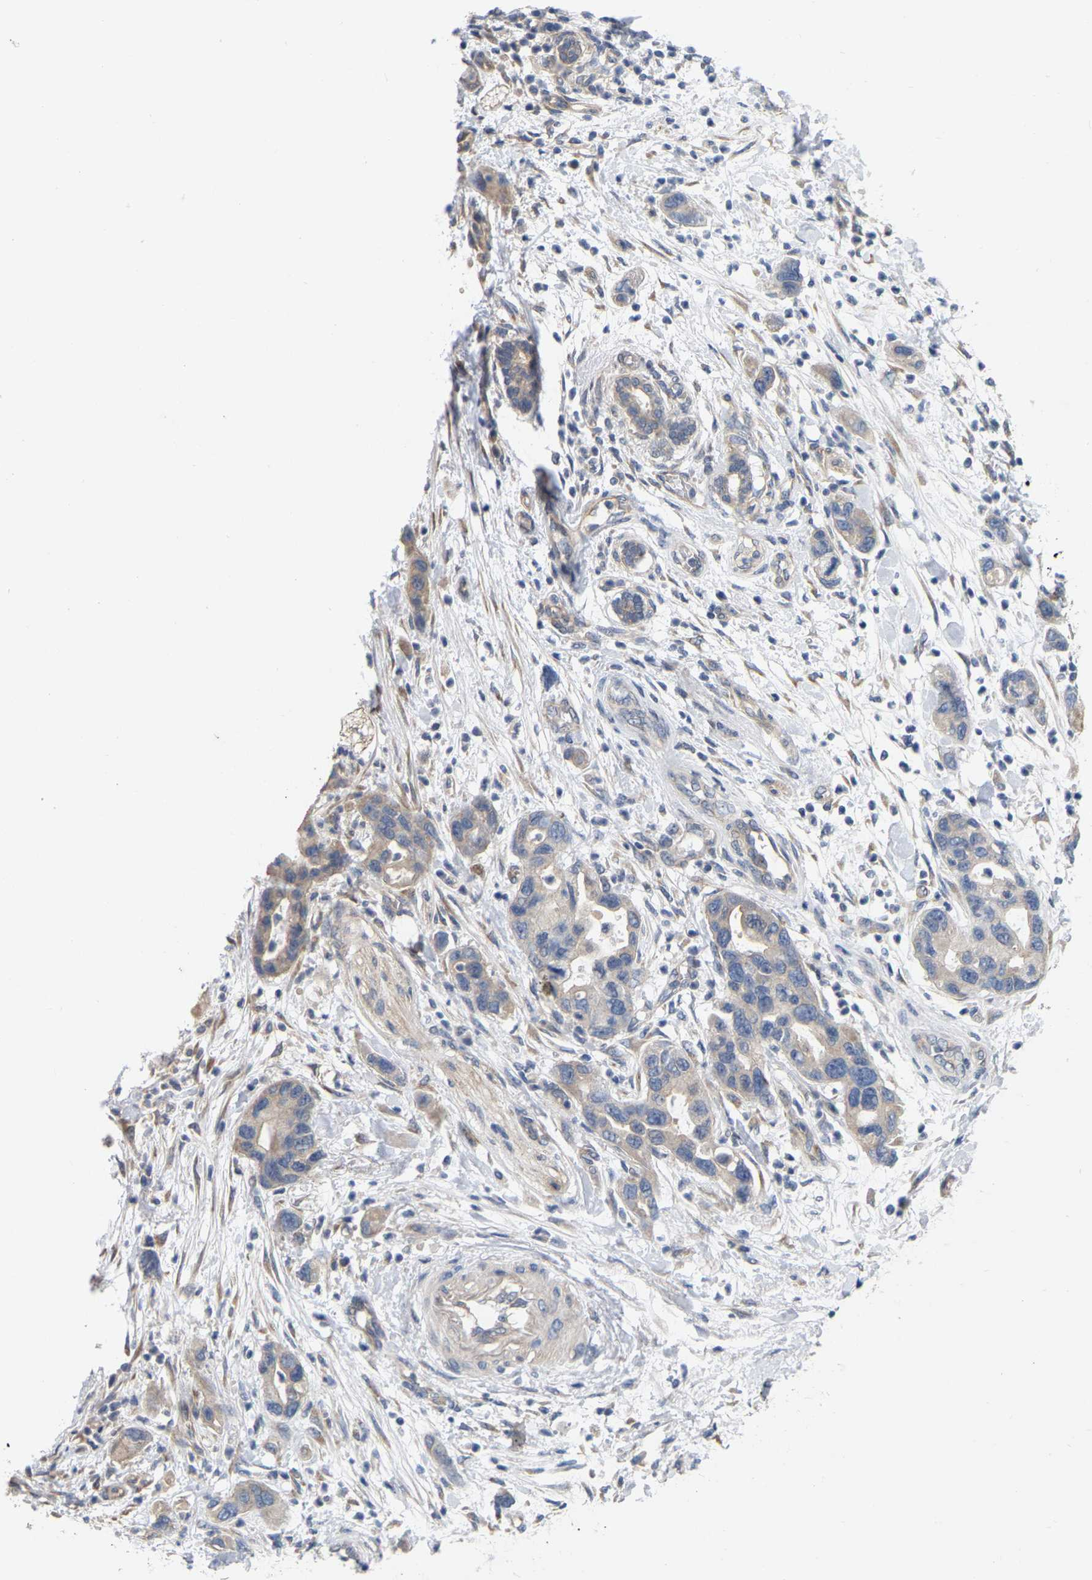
{"staining": {"intensity": "weak", "quantity": "<25%", "location": "cytoplasmic/membranous"}, "tissue": "pancreatic cancer", "cell_type": "Tumor cells", "image_type": "cancer", "snomed": [{"axis": "morphology", "description": "Normal tissue, NOS"}, {"axis": "morphology", "description": "Adenocarcinoma, NOS"}, {"axis": "topography", "description": "Pancreas"}], "caption": "Immunohistochemical staining of pancreatic adenocarcinoma exhibits no significant positivity in tumor cells.", "gene": "SSH1", "patient": {"sex": "female", "age": 71}}